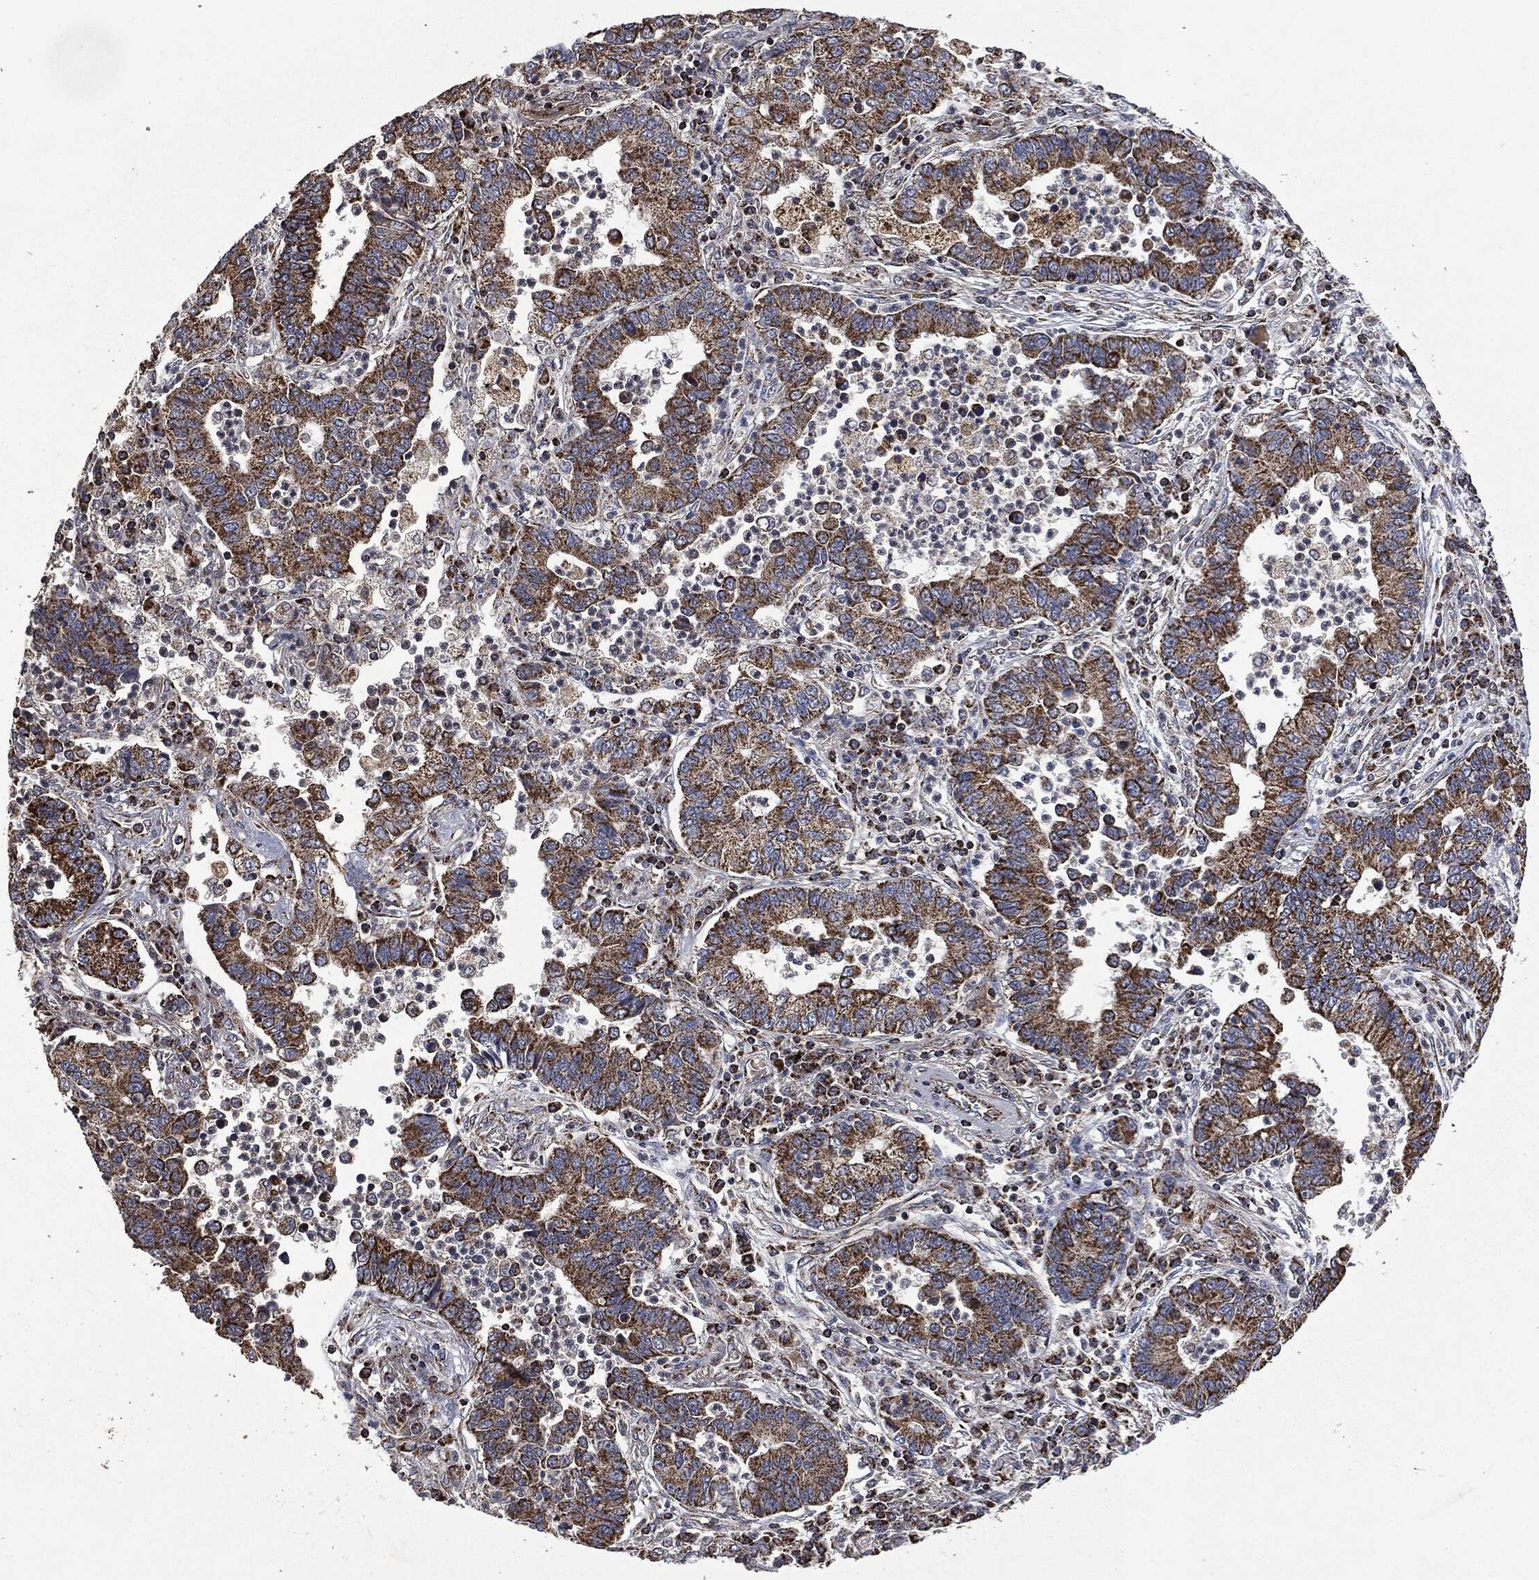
{"staining": {"intensity": "strong", "quantity": ">75%", "location": "cytoplasmic/membranous"}, "tissue": "lung cancer", "cell_type": "Tumor cells", "image_type": "cancer", "snomed": [{"axis": "morphology", "description": "Adenocarcinoma, NOS"}, {"axis": "topography", "description": "Lung"}], "caption": "High-magnification brightfield microscopy of adenocarcinoma (lung) stained with DAB (brown) and counterstained with hematoxylin (blue). tumor cells exhibit strong cytoplasmic/membranous positivity is seen in about>75% of cells.", "gene": "RYK", "patient": {"sex": "female", "age": 57}}